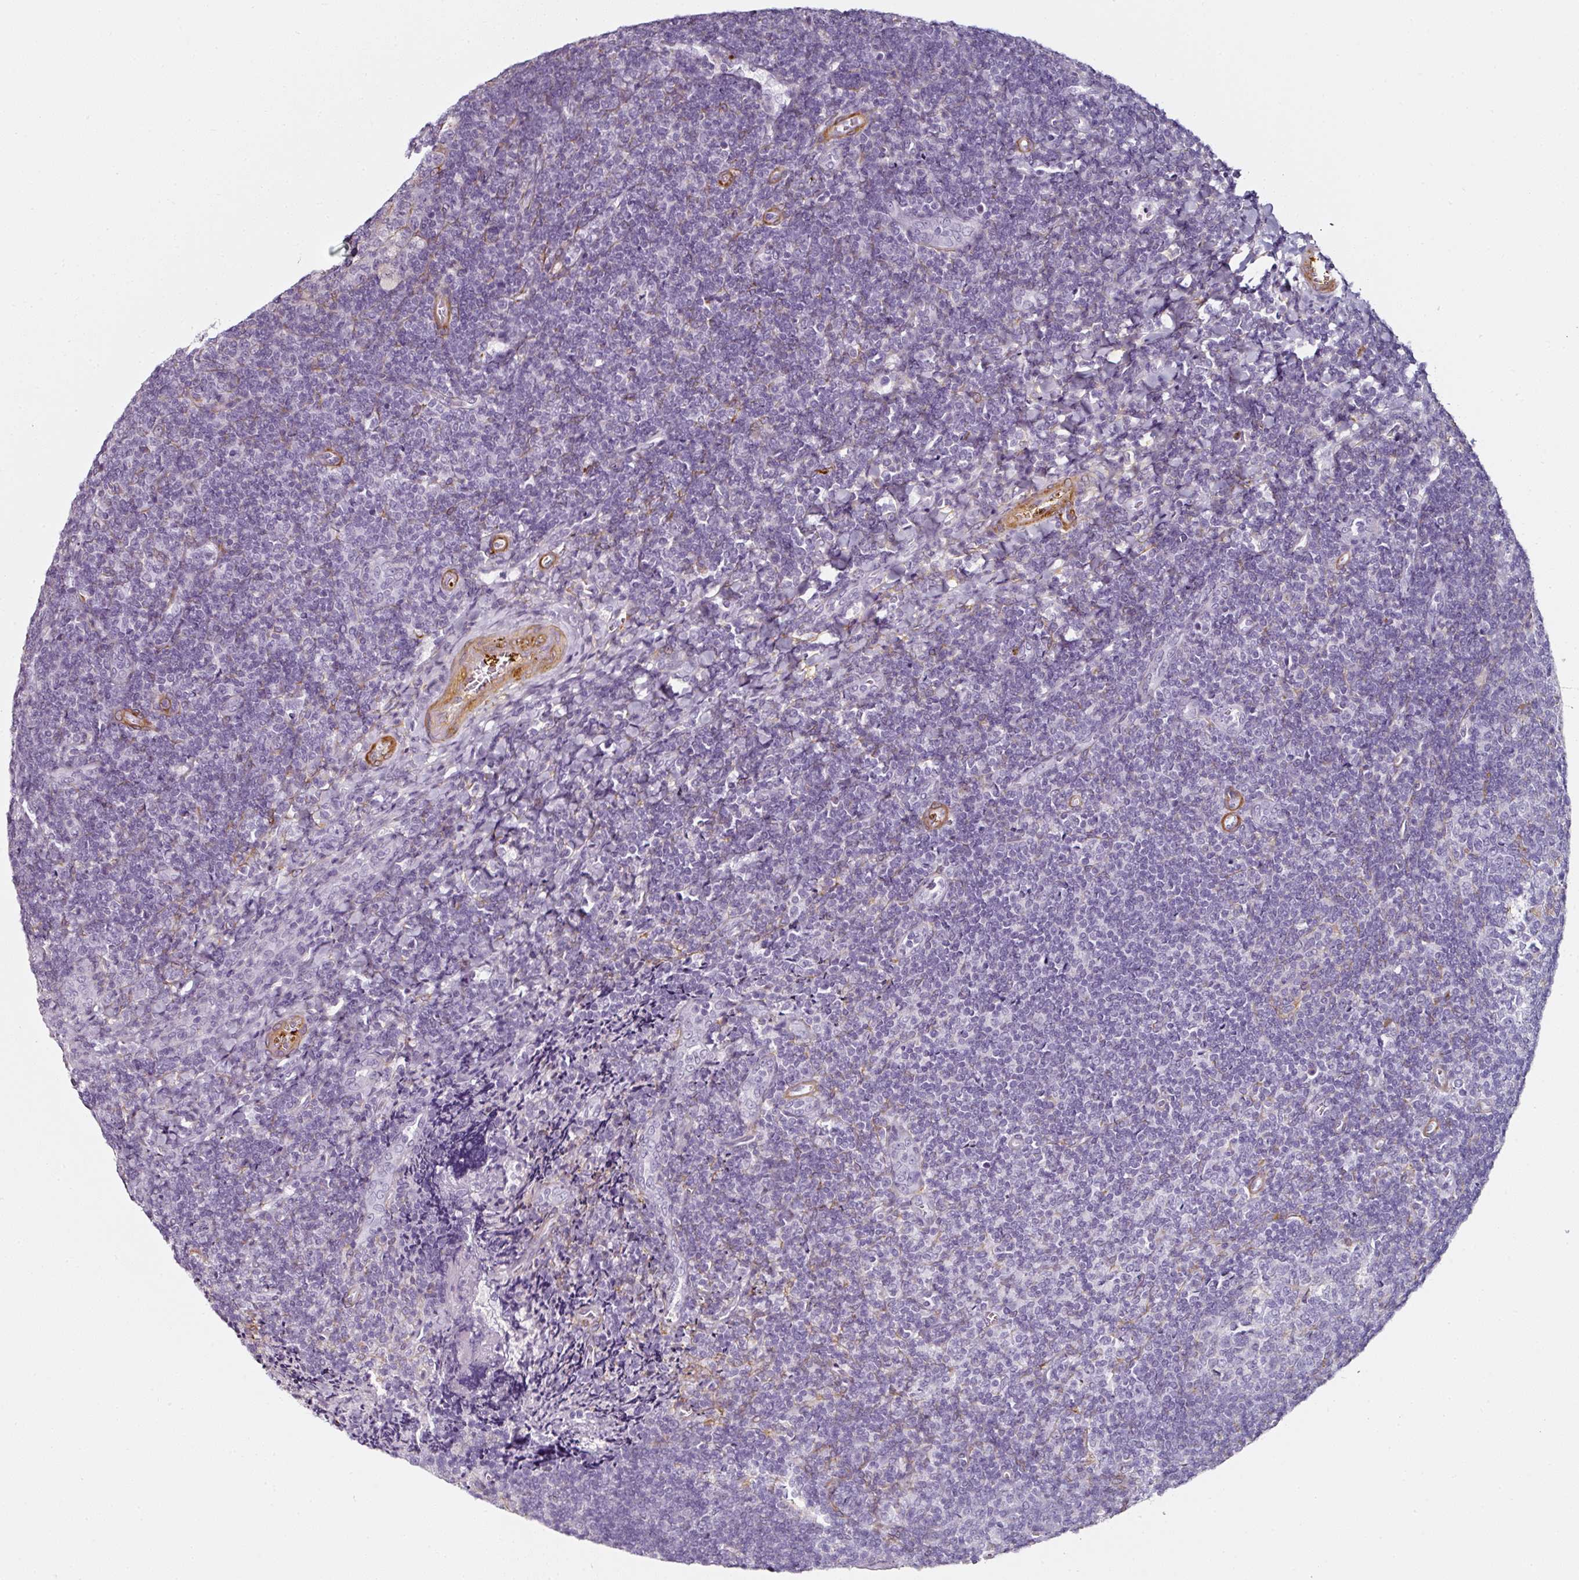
{"staining": {"intensity": "negative", "quantity": "none", "location": "none"}, "tissue": "tonsil", "cell_type": "Germinal center cells", "image_type": "normal", "snomed": [{"axis": "morphology", "description": "Normal tissue, NOS"}, {"axis": "topography", "description": "Tonsil"}], "caption": "Immunohistochemistry (IHC) photomicrograph of normal human tonsil stained for a protein (brown), which reveals no positivity in germinal center cells.", "gene": "CAP2", "patient": {"sex": "male", "age": 17}}